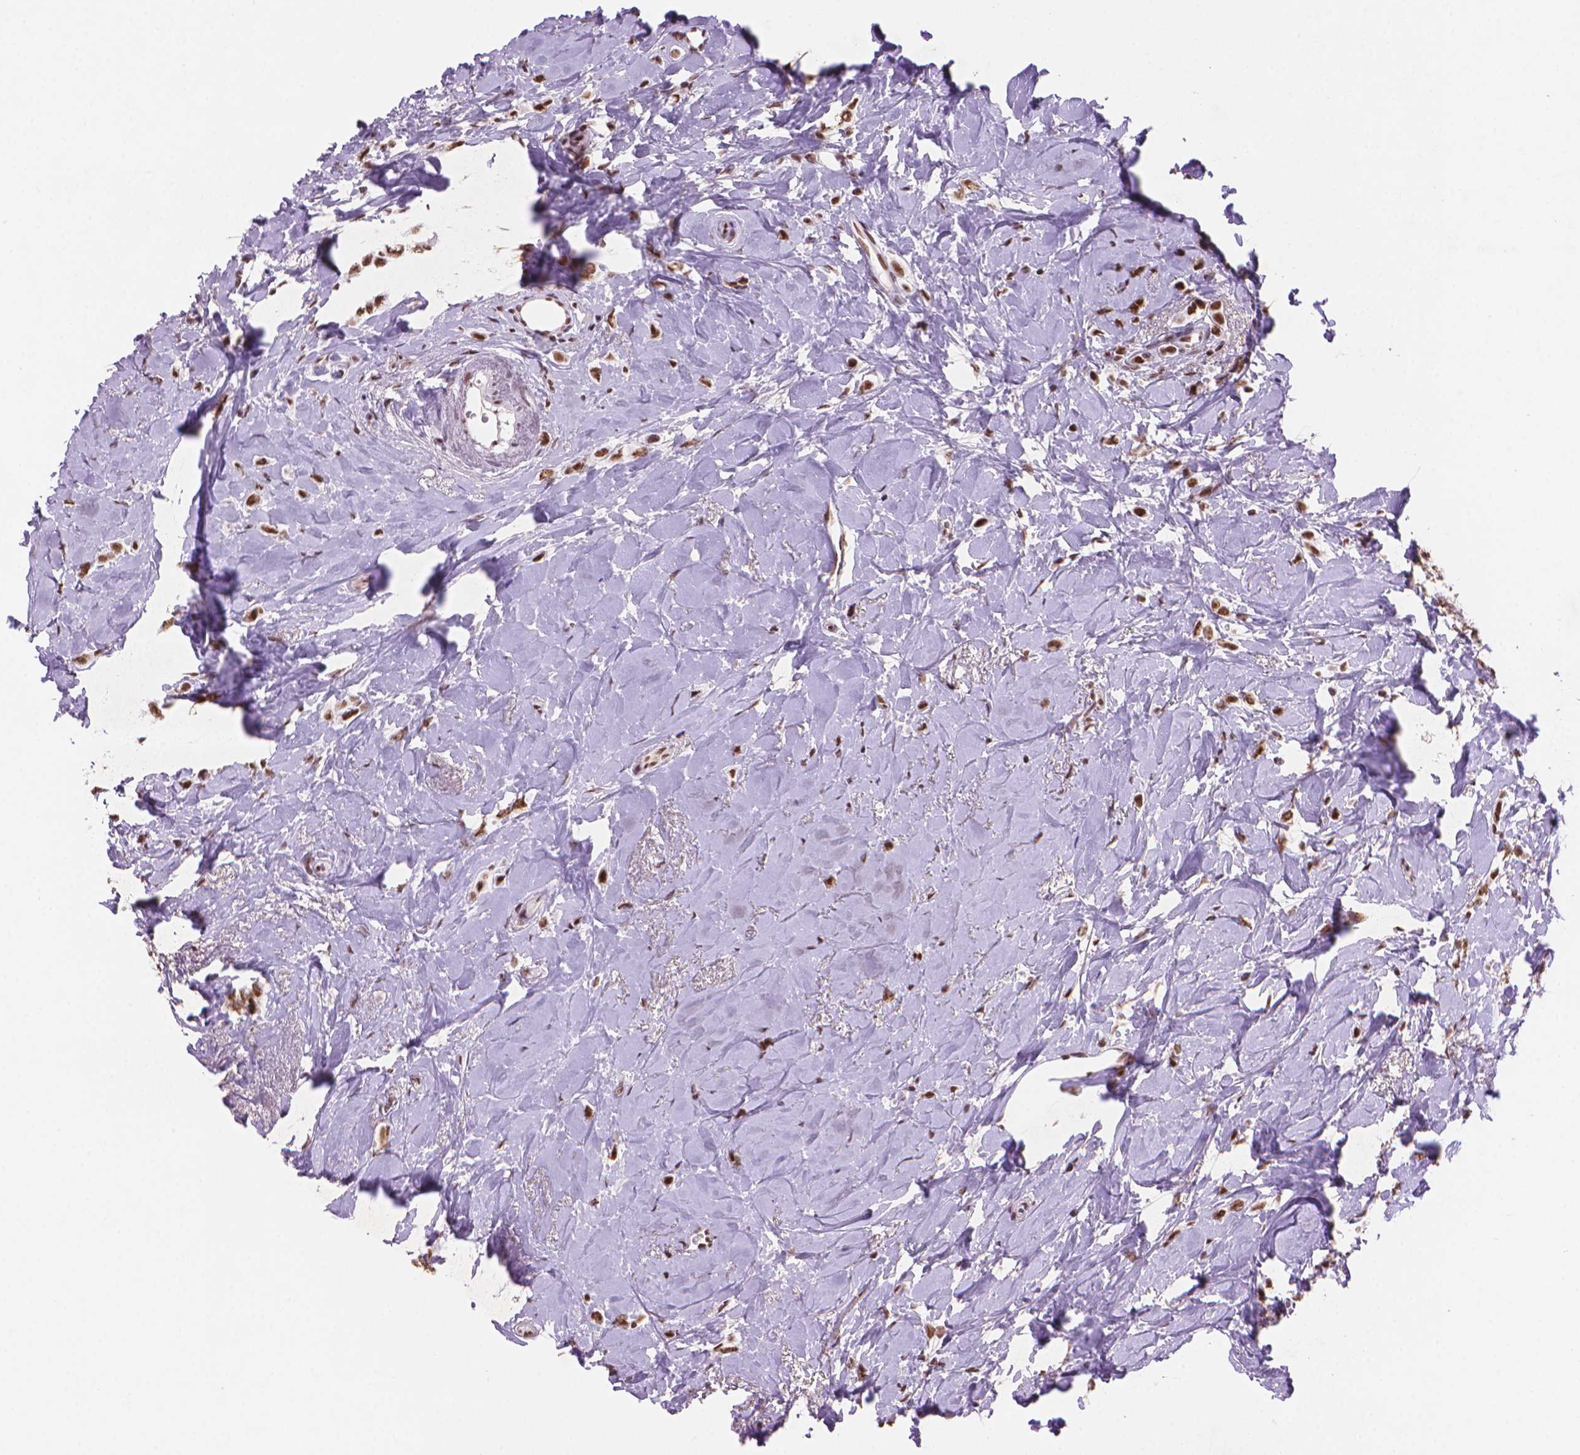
{"staining": {"intensity": "strong", "quantity": ">75%", "location": "nuclear"}, "tissue": "breast cancer", "cell_type": "Tumor cells", "image_type": "cancer", "snomed": [{"axis": "morphology", "description": "Lobular carcinoma"}, {"axis": "topography", "description": "Breast"}], "caption": "Protein analysis of breast cancer (lobular carcinoma) tissue reveals strong nuclear staining in about >75% of tumor cells.", "gene": "RPA4", "patient": {"sex": "female", "age": 66}}